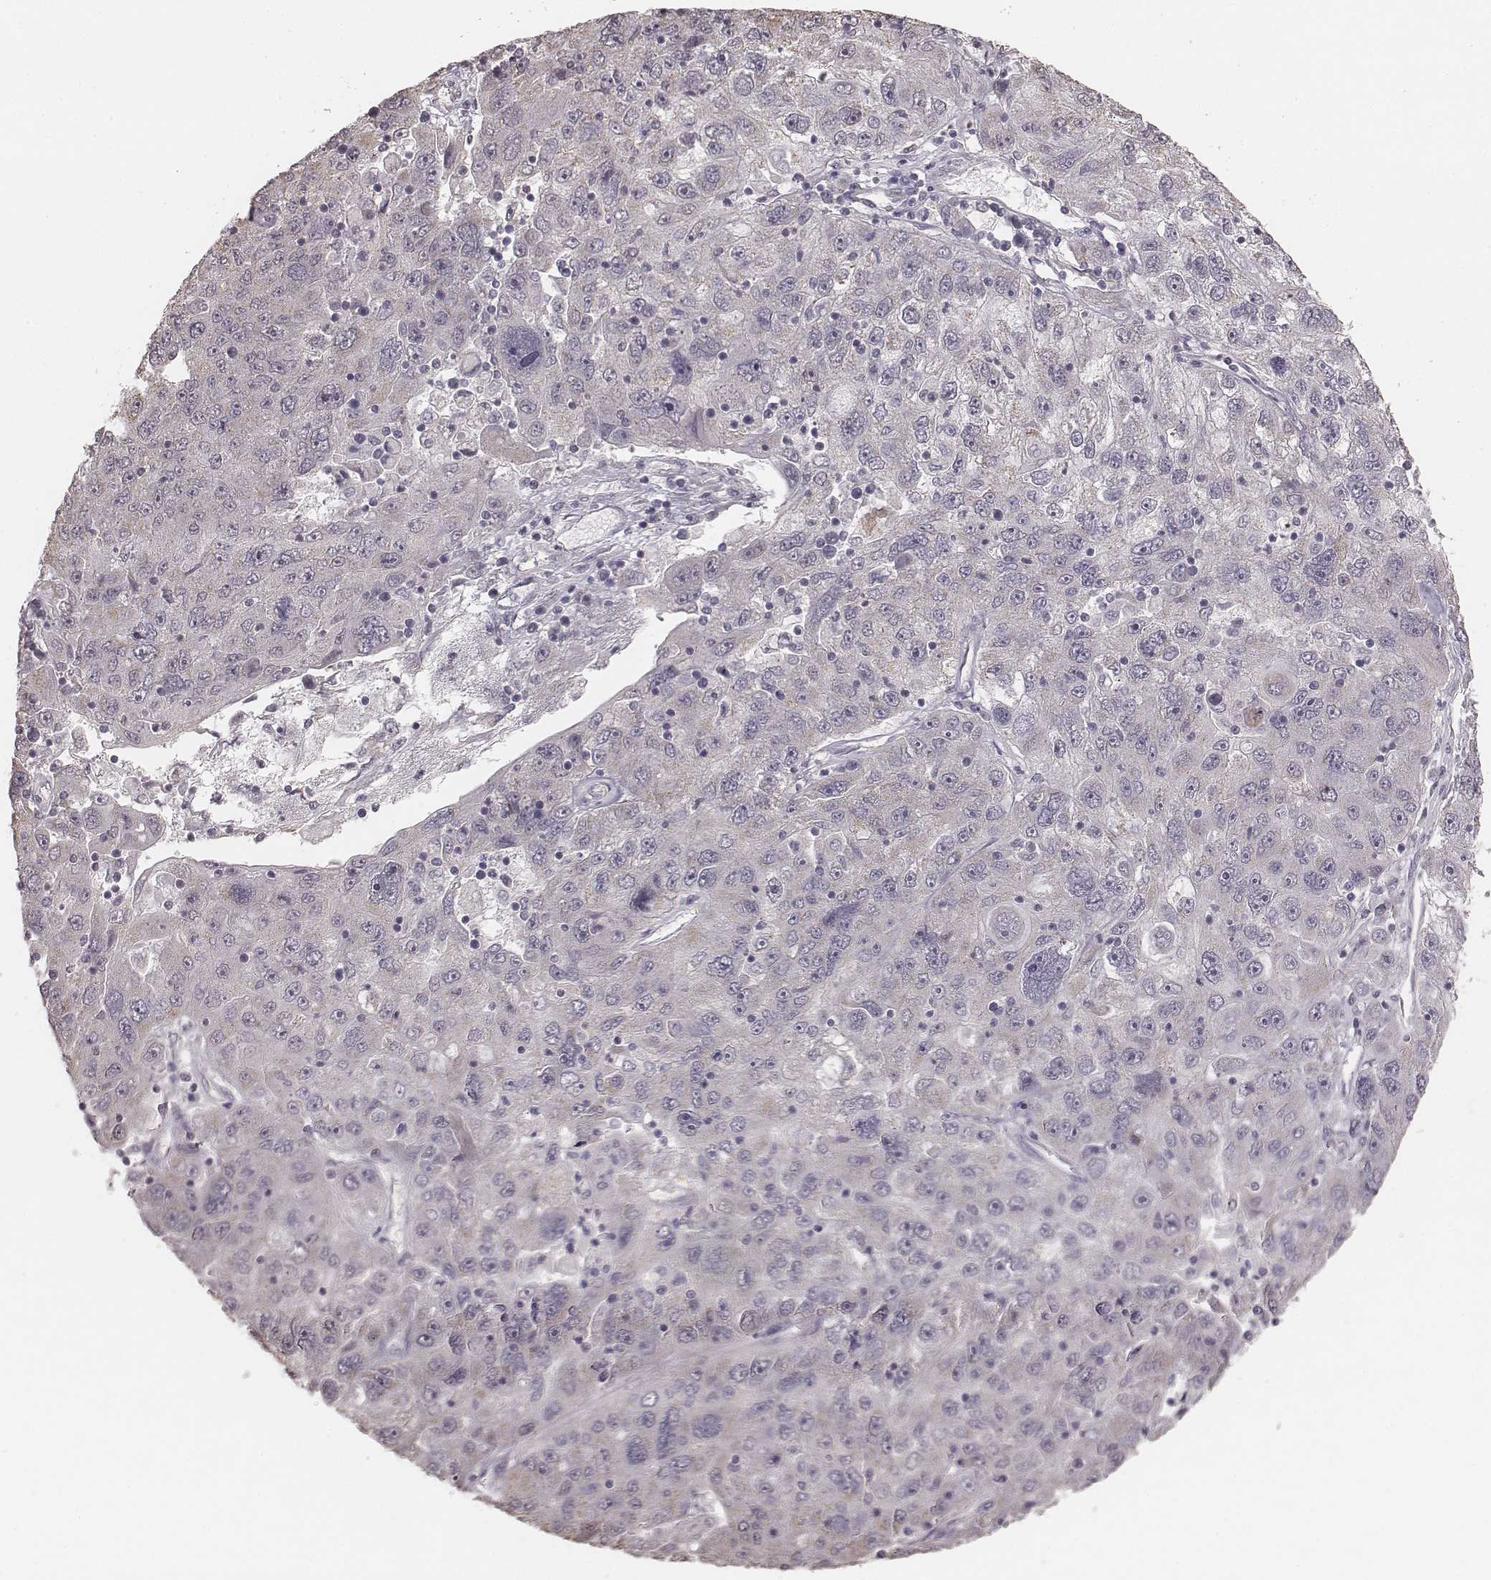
{"staining": {"intensity": "negative", "quantity": "none", "location": "none"}, "tissue": "stomach cancer", "cell_type": "Tumor cells", "image_type": "cancer", "snomed": [{"axis": "morphology", "description": "Adenocarcinoma, NOS"}, {"axis": "topography", "description": "Stomach"}], "caption": "A micrograph of stomach cancer stained for a protein displays no brown staining in tumor cells. (Brightfield microscopy of DAB immunohistochemistry at high magnification).", "gene": "SLC7A4", "patient": {"sex": "male", "age": 56}}